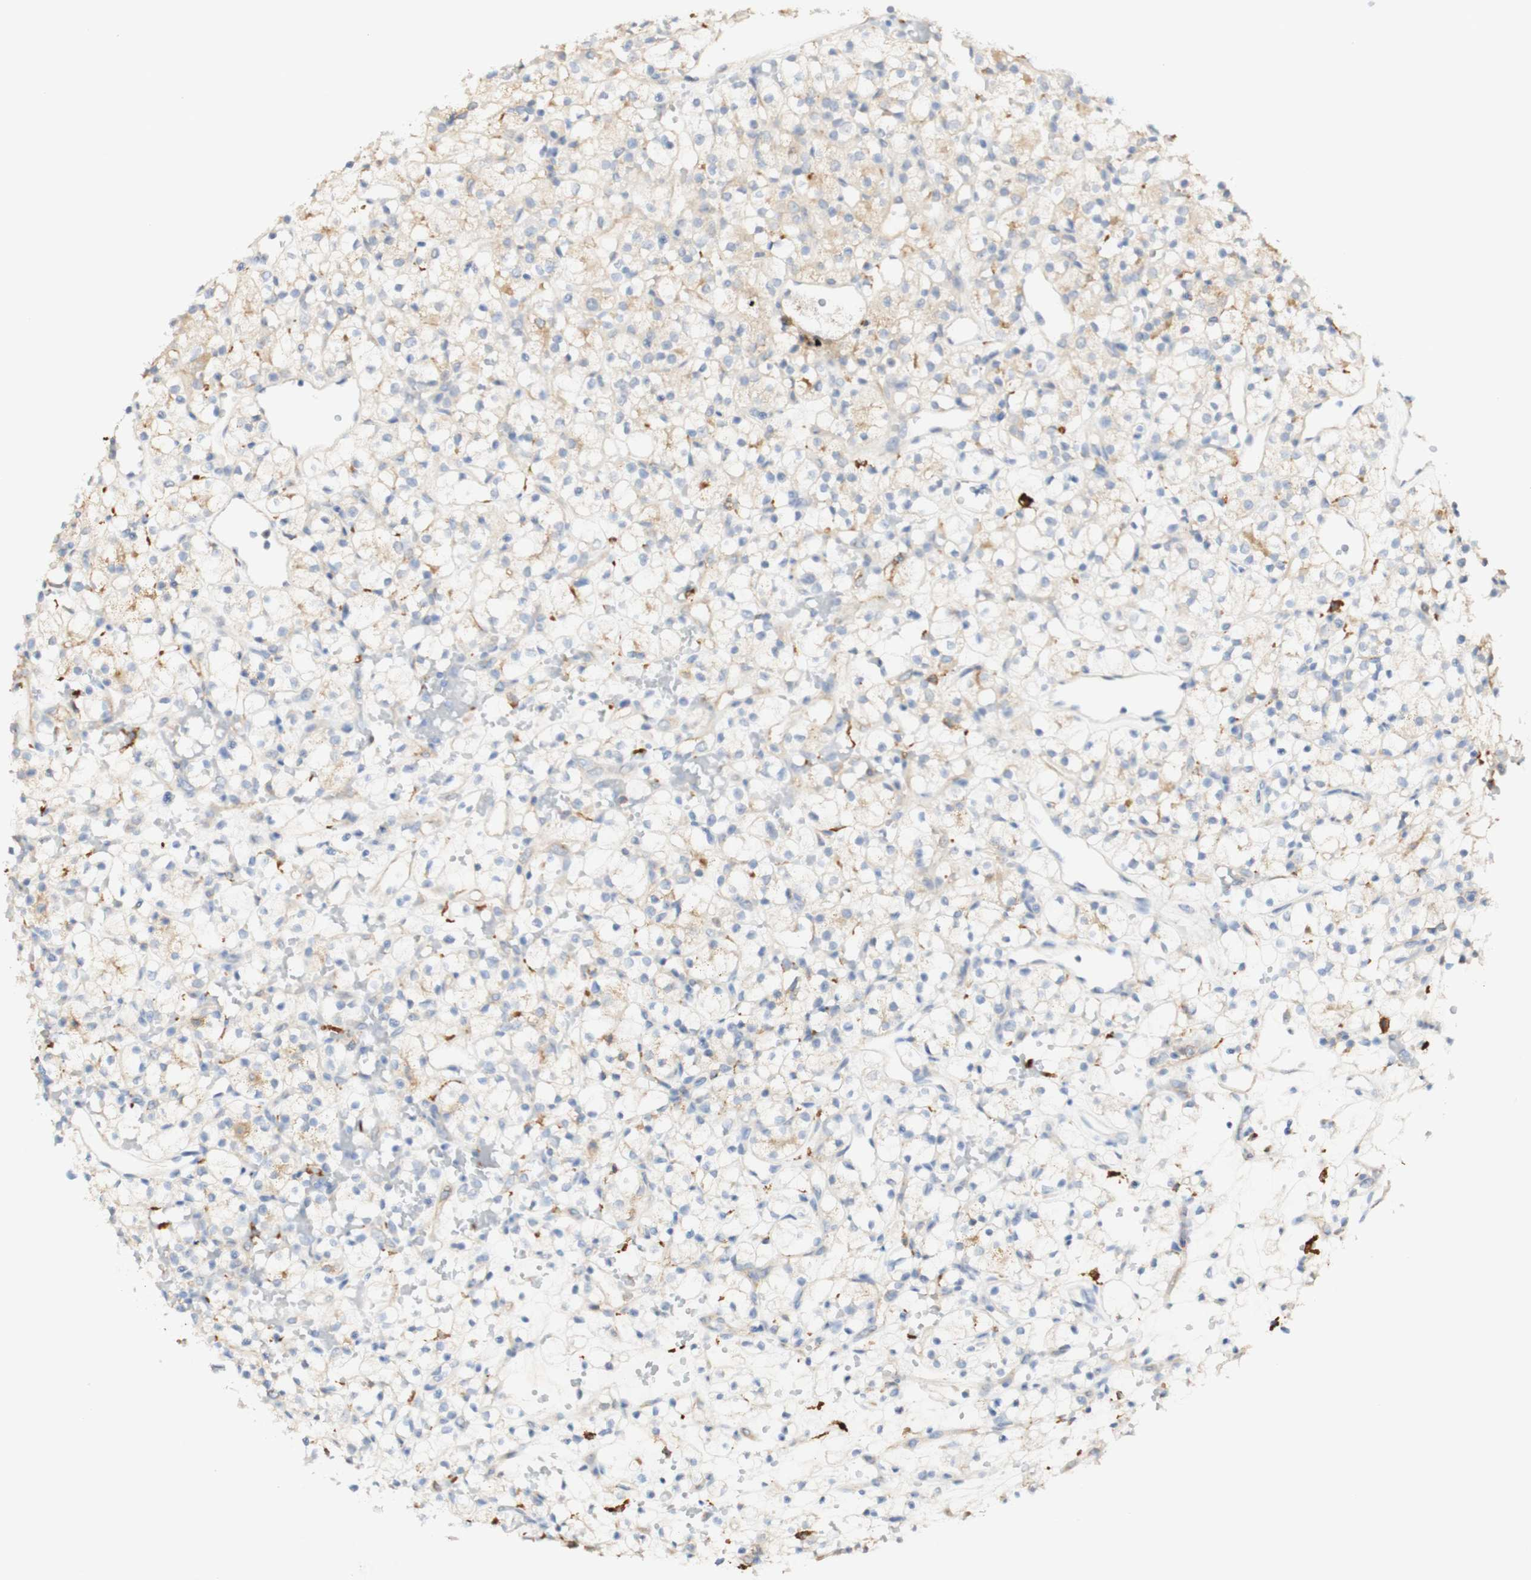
{"staining": {"intensity": "weak", "quantity": ">75%", "location": "cytoplasmic/membranous"}, "tissue": "renal cancer", "cell_type": "Tumor cells", "image_type": "cancer", "snomed": [{"axis": "morphology", "description": "Adenocarcinoma, NOS"}, {"axis": "topography", "description": "Kidney"}], "caption": "This micrograph displays immunohistochemistry (IHC) staining of human renal cancer (adenocarcinoma), with low weak cytoplasmic/membranous positivity in approximately >75% of tumor cells.", "gene": "FCGRT", "patient": {"sex": "female", "age": 60}}